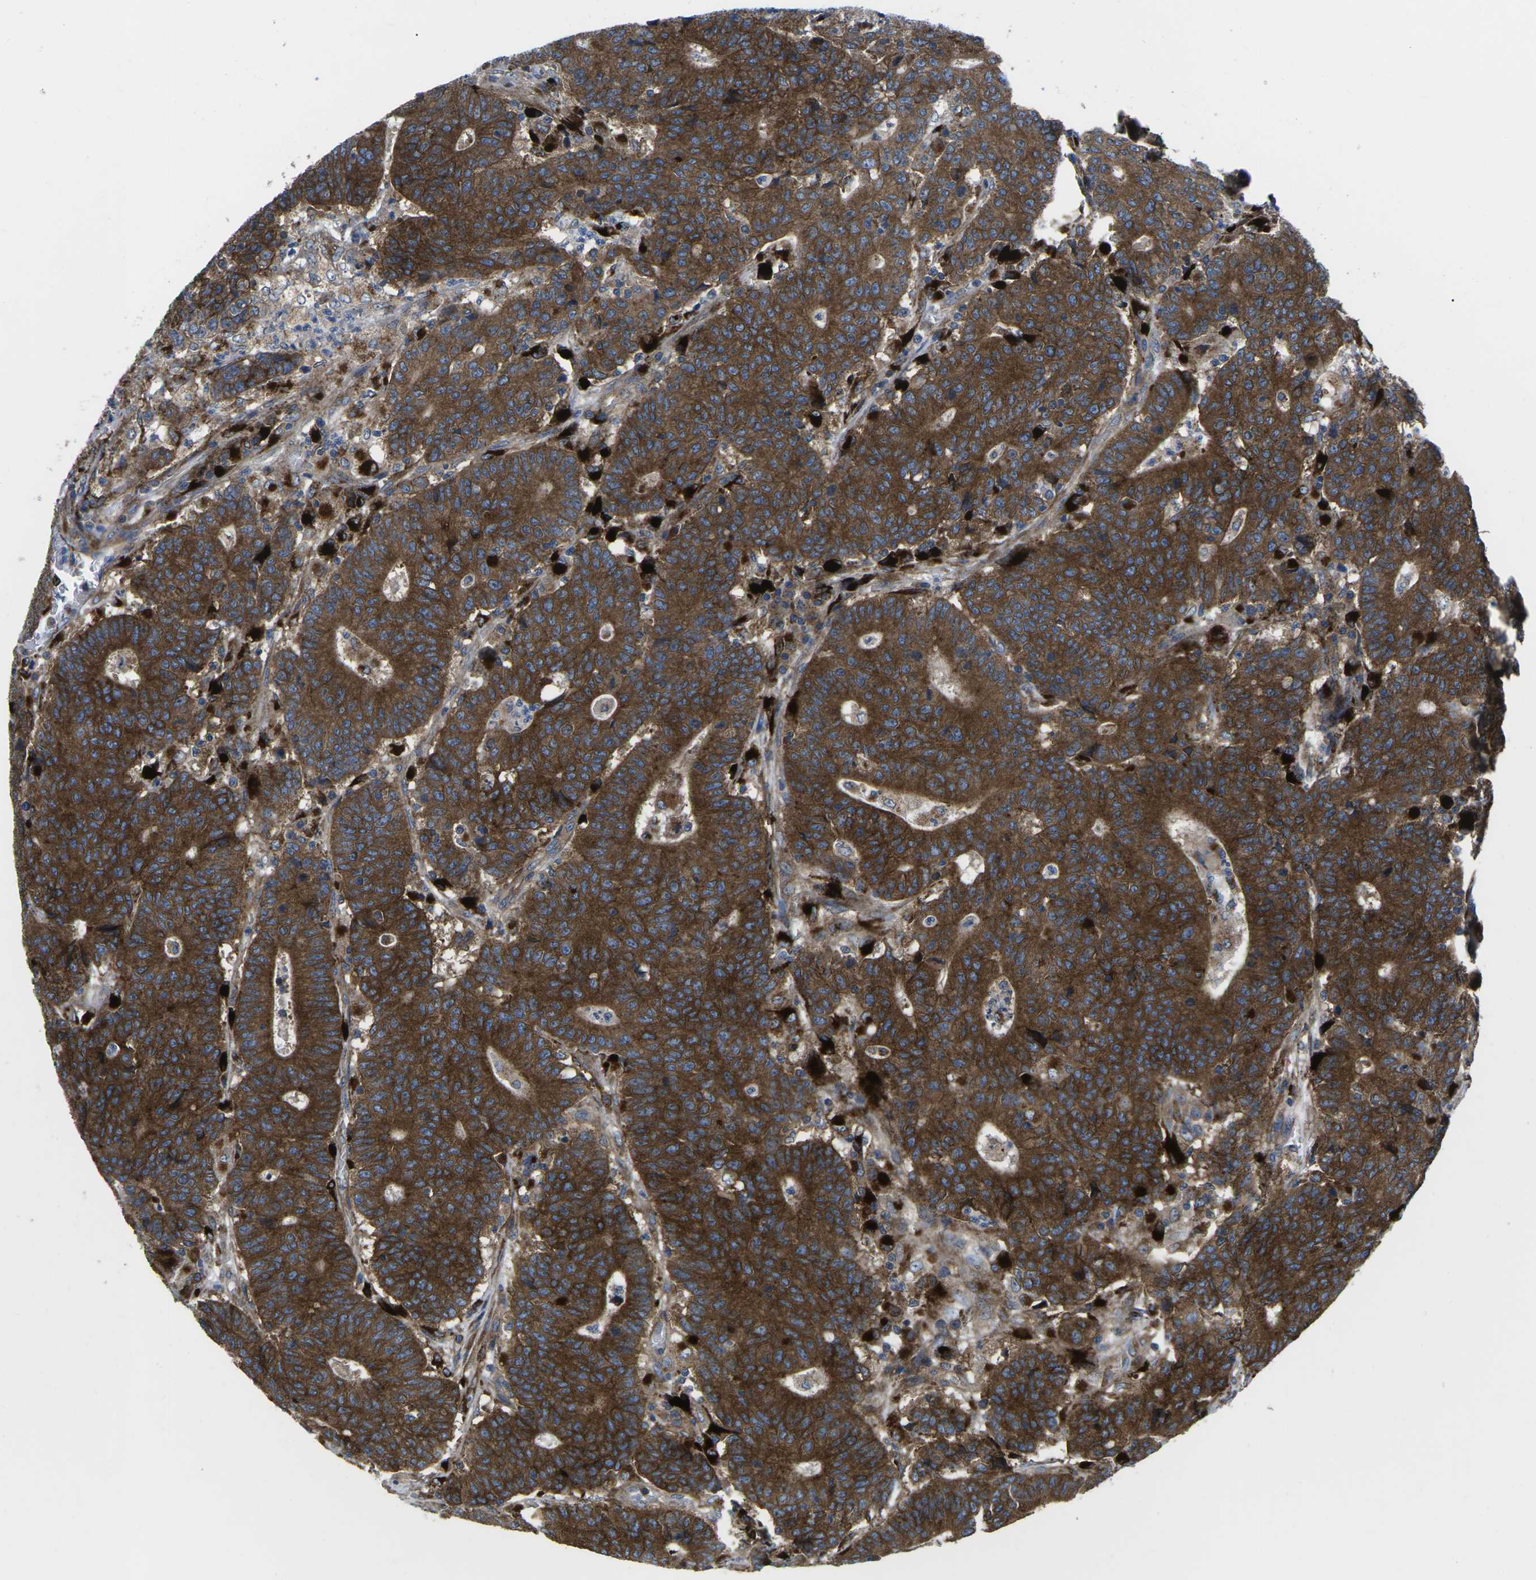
{"staining": {"intensity": "strong", "quantity": ">75%", "location": "cytoplasmic/membranous"}, "tissue": "colorectal cancer", "cell_type": "Tumor cells", "image_type": "cancer", "snomed": [{"axis": "morphology", "description": "Normal tissue, NOS"}, {"axis": "morphology", "description": "Adenocarcinoma, NOS"}, {"axis": "topography", "description": "Colon"}], "caption": "Tumor cells show high levels of strong cytoplasmic/membranous expression in about >75% of cells in human colorectal cancer.", "gene": "DLG1", "patient": {"sex": "female", "age": 75}}